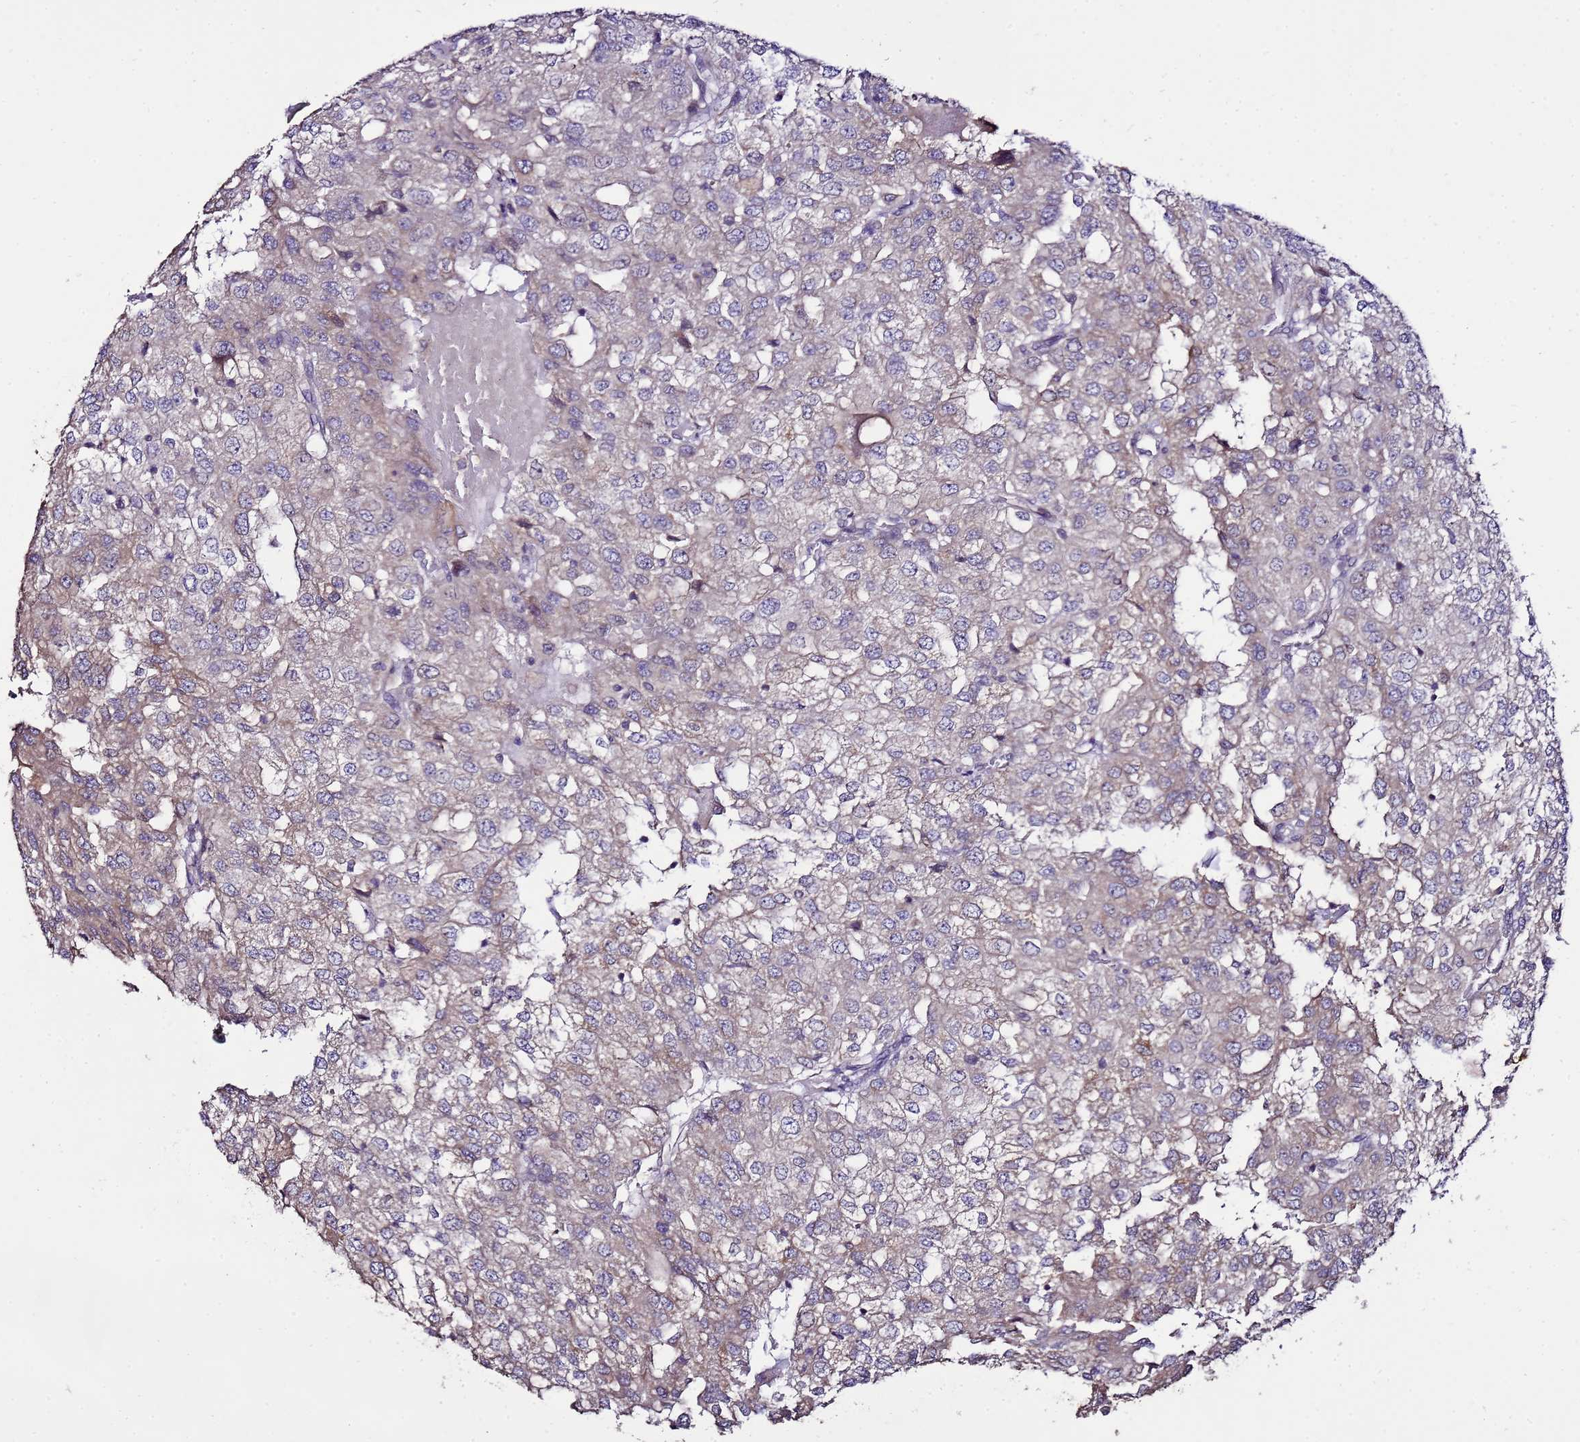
{"staining": {"intensity": "weak", "quantity": "<25%", "location": "cytoplasmic/membranous"}, "tissue": "renal cancer", "cell_type": "Tumor cells", "image_type": "cancer", "snomed": [{"axis": "morphology", "description": "Adenocarcinoma, NOS"}, {"axis": "topography", "description": "Kidney"}], "caption": "DAB (3,3'-diaminobenzidine) immunohistochemical staining of renal adenocarcinoma displays no significant staining in tumor cells.", "gene": "ZNF329", "patient": {"sex": "female", "age": 54}}